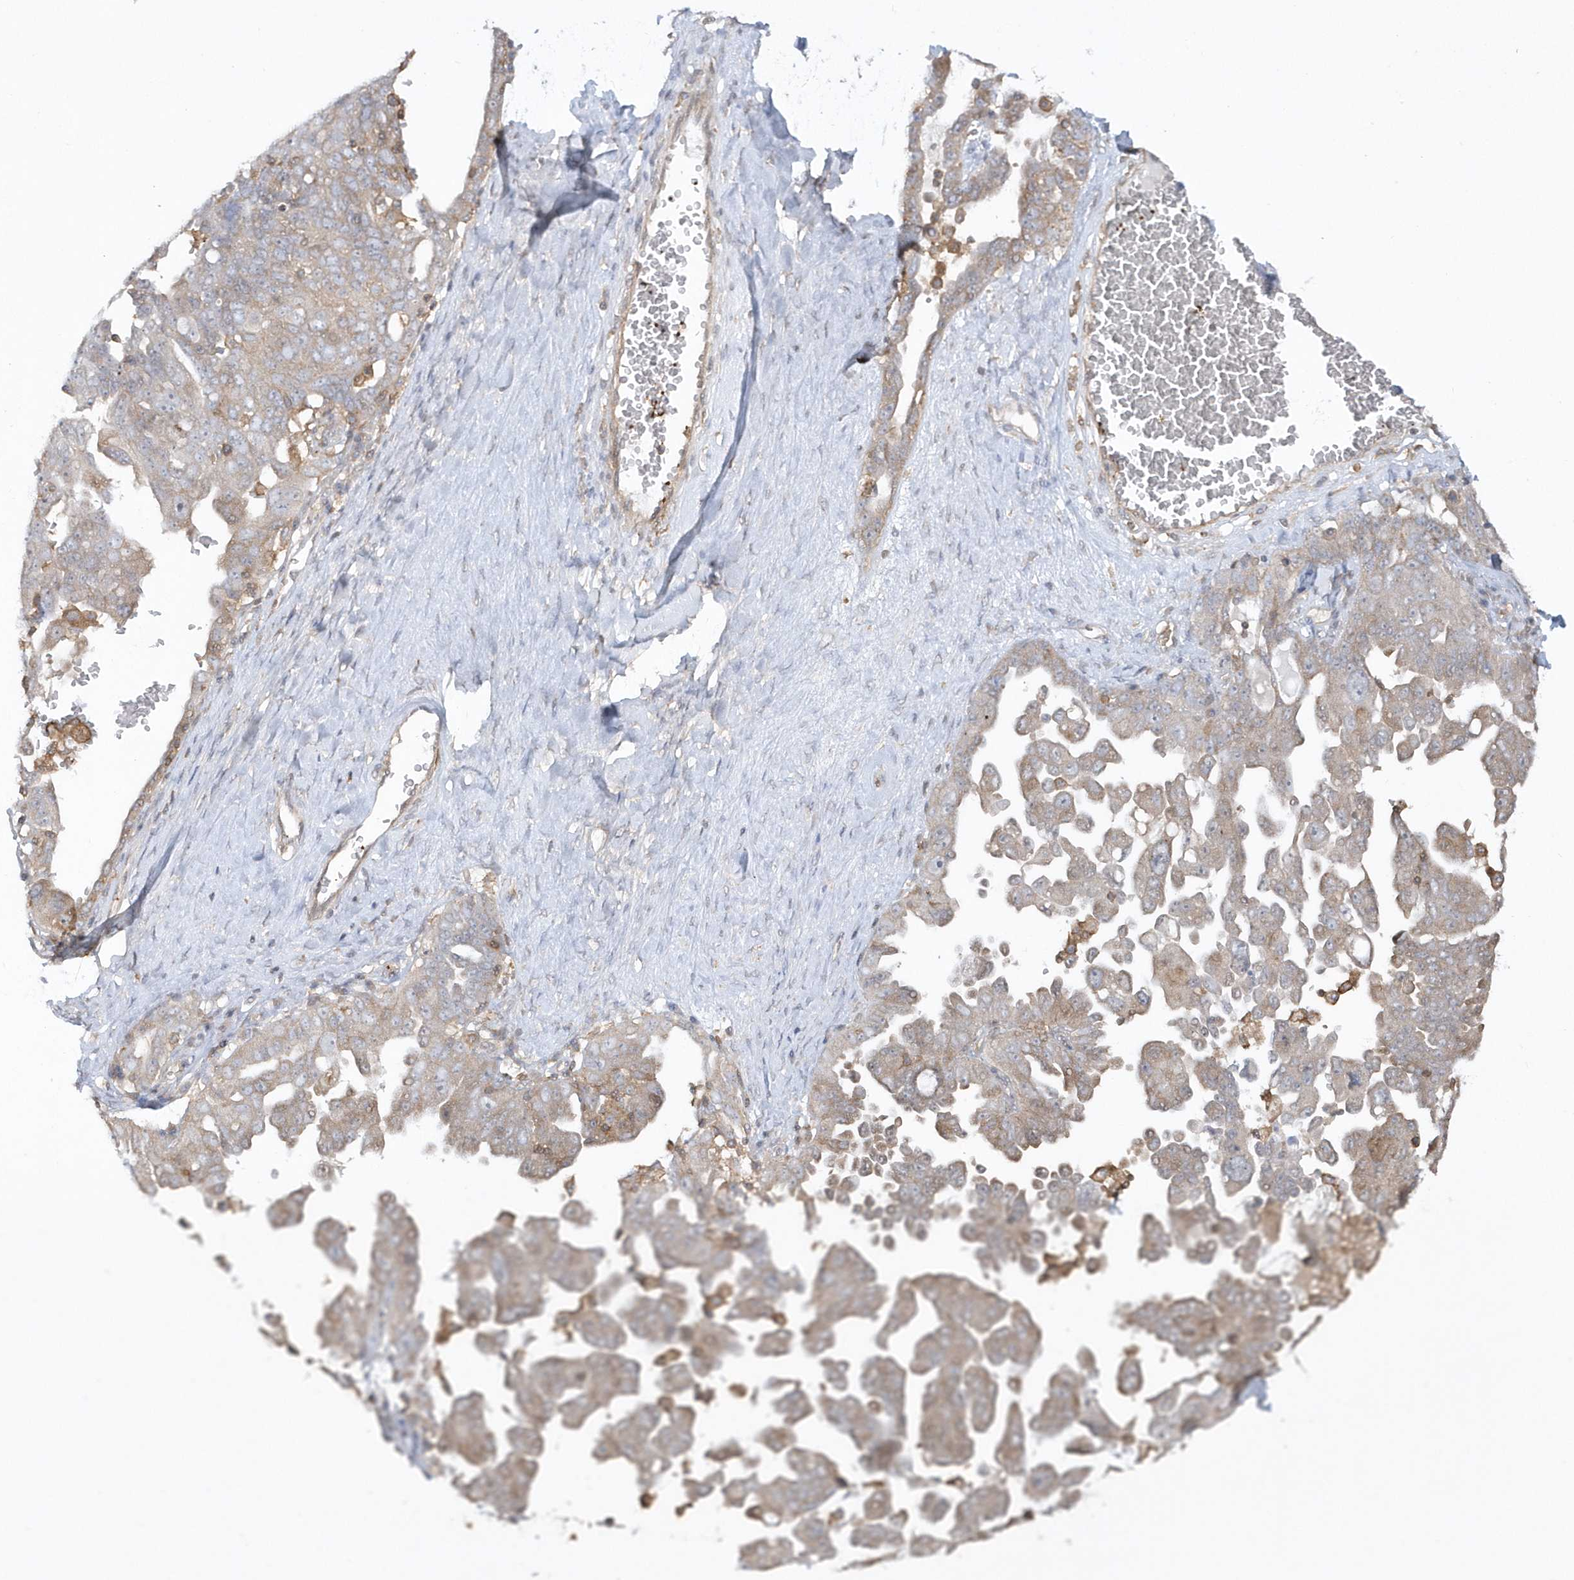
{"staining": {"intensity": "weak", "quantity": ">75%", "location": "cytoplasmic/membranous"}, "tissue": "ovarian cancer", "cell_type": "Tumor cells", "image_type": "cancer", "snomed": [{"axis": "morphology", "description": "Carcinoma, endometroid"}, {"axis": "topography", "description": "Ovary"}], "caption": "Immunohistochemistry of human ovarian endometroid carcinoma shows low levels of weak cytoplasmic/membranous positivity in approximately >75% of tumor cells.", "gene": "BSN", "patient": {"sex": "female", "age": 62}}